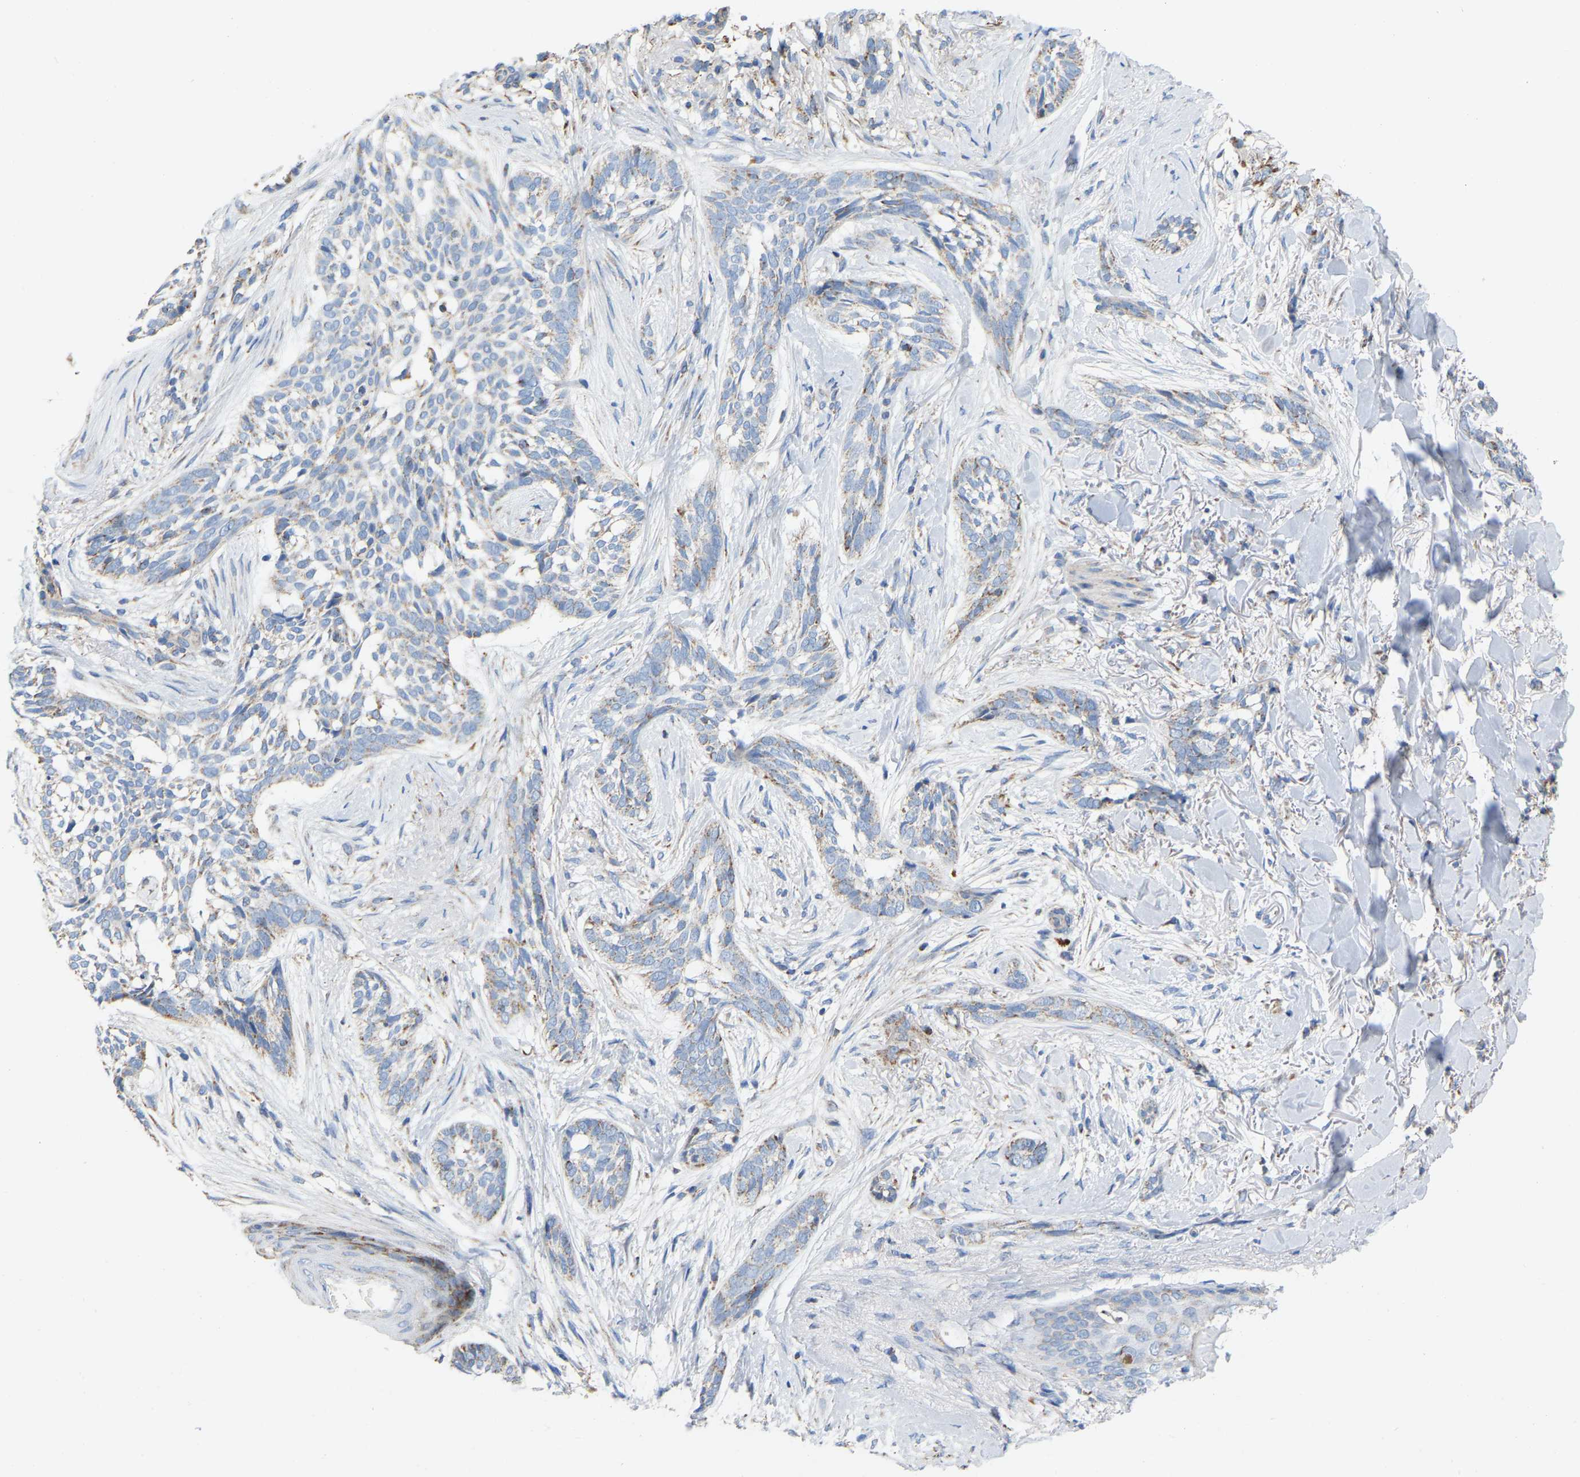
{"staining": {"intensity": "weak", "quantity": "<25%", "location": "cytoplasmic/membranous"}, "tissue": "skin cancer", "cell_type": "Tumor cells", "image_type": "cancer", "snomed": [{"axis": "morphology", "description": "Basal cell carcinoma"}, {"axis": "topography", "description": "Skin"}], "caption": "Tumor cells show no significant expression in basal cell carcinoma (skin).", "gene": "CBLB", "patient": {"sex": "female", "age": 88}}